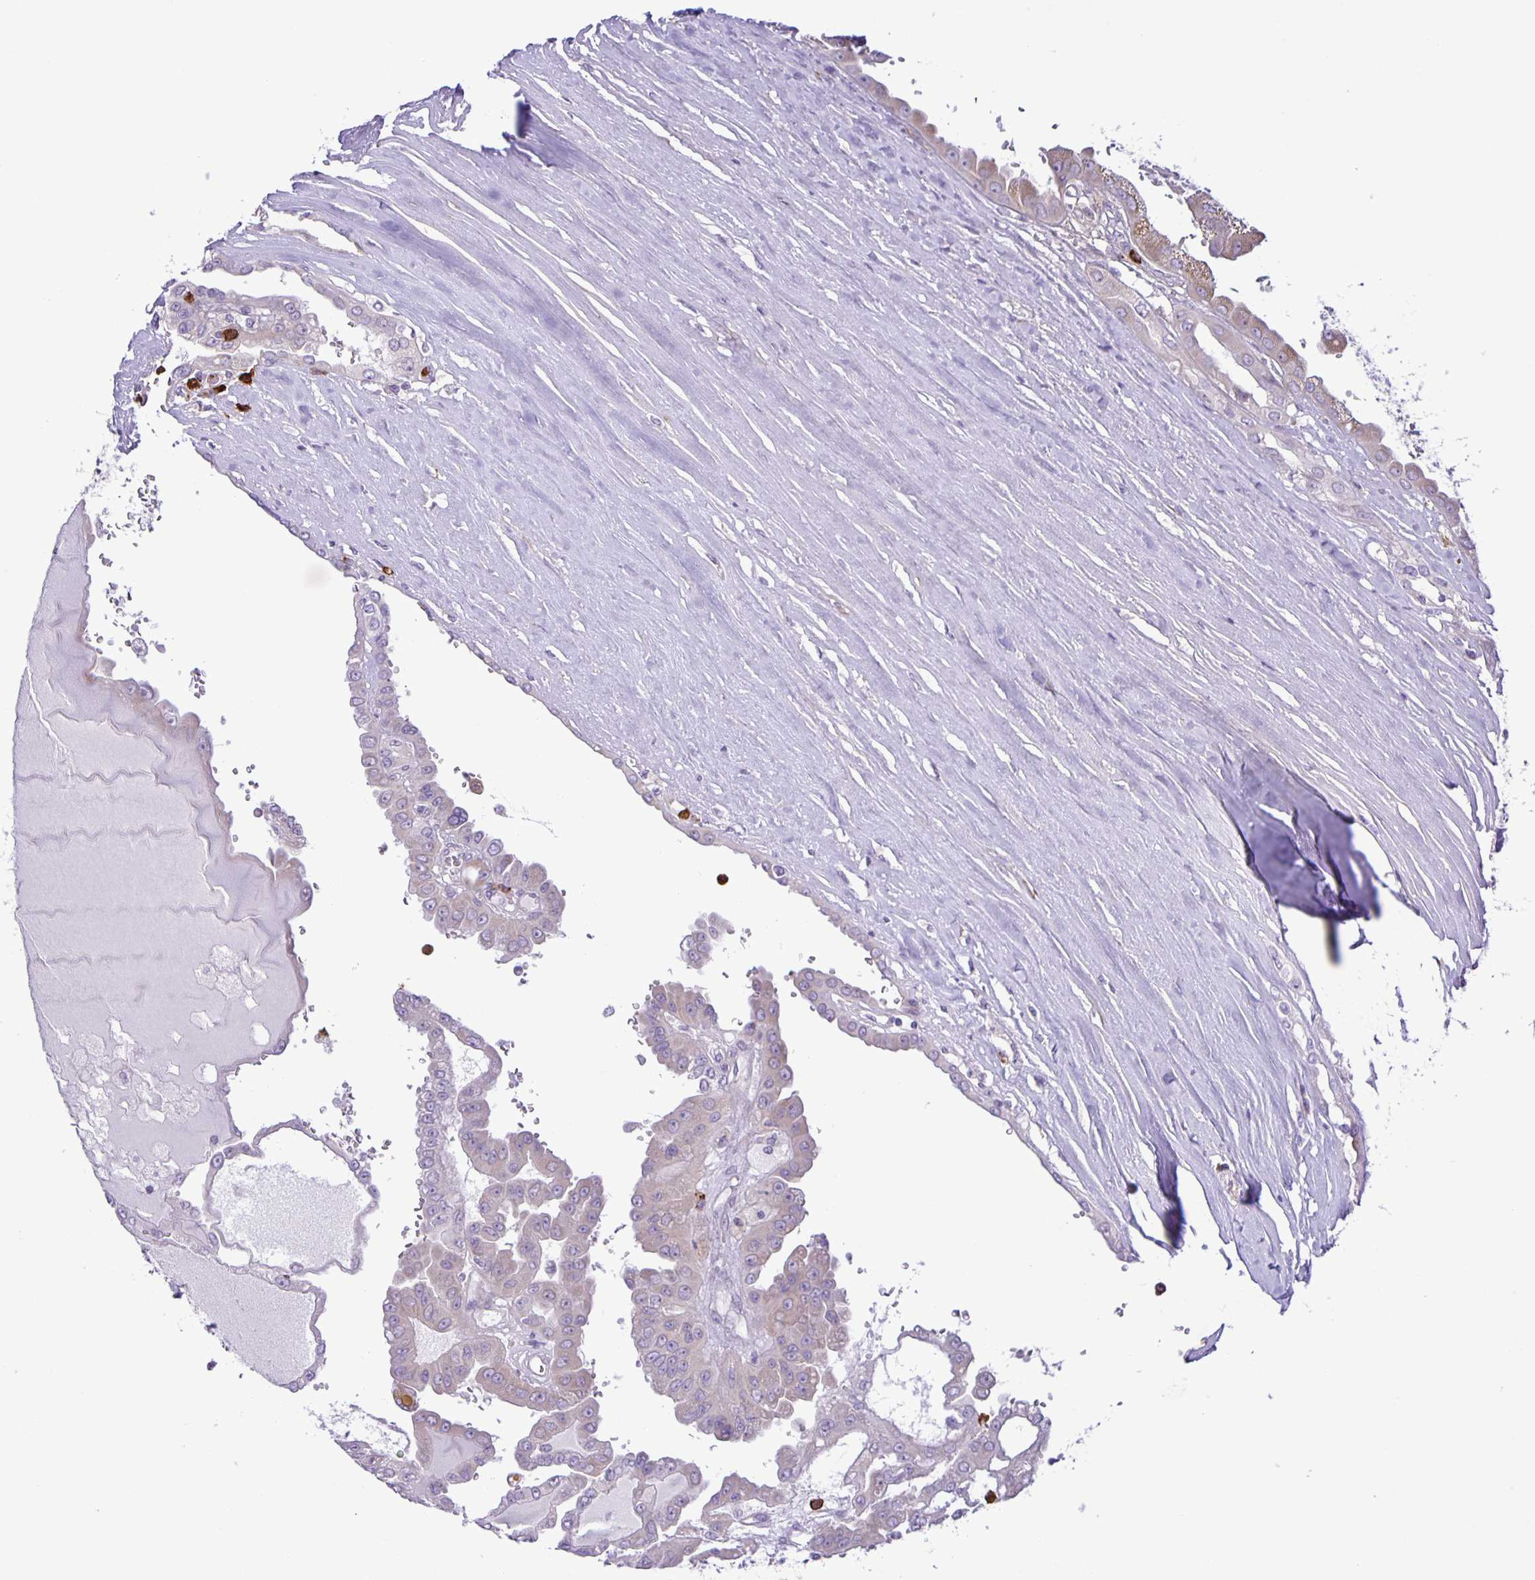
{"staining": {"intensity": "negative", "quantity": "none", "location": "none"}, "tissue": "renal cancer", "cell_type": "Tumor cells", "image_type": "cancer", "snomed": [{"axis": "morphology", "description": "Adenocarcinoma, NOS"}, {"axis": "topography", "description": "Kidney"}], "caption": "An IHC histopathology image of renal adenocarcinoma is shown. There is no staining in tumor cells of renal adenocarcinoma.", "gene": "ADCK1", "patient": {"sex": "male", "age": 58}}